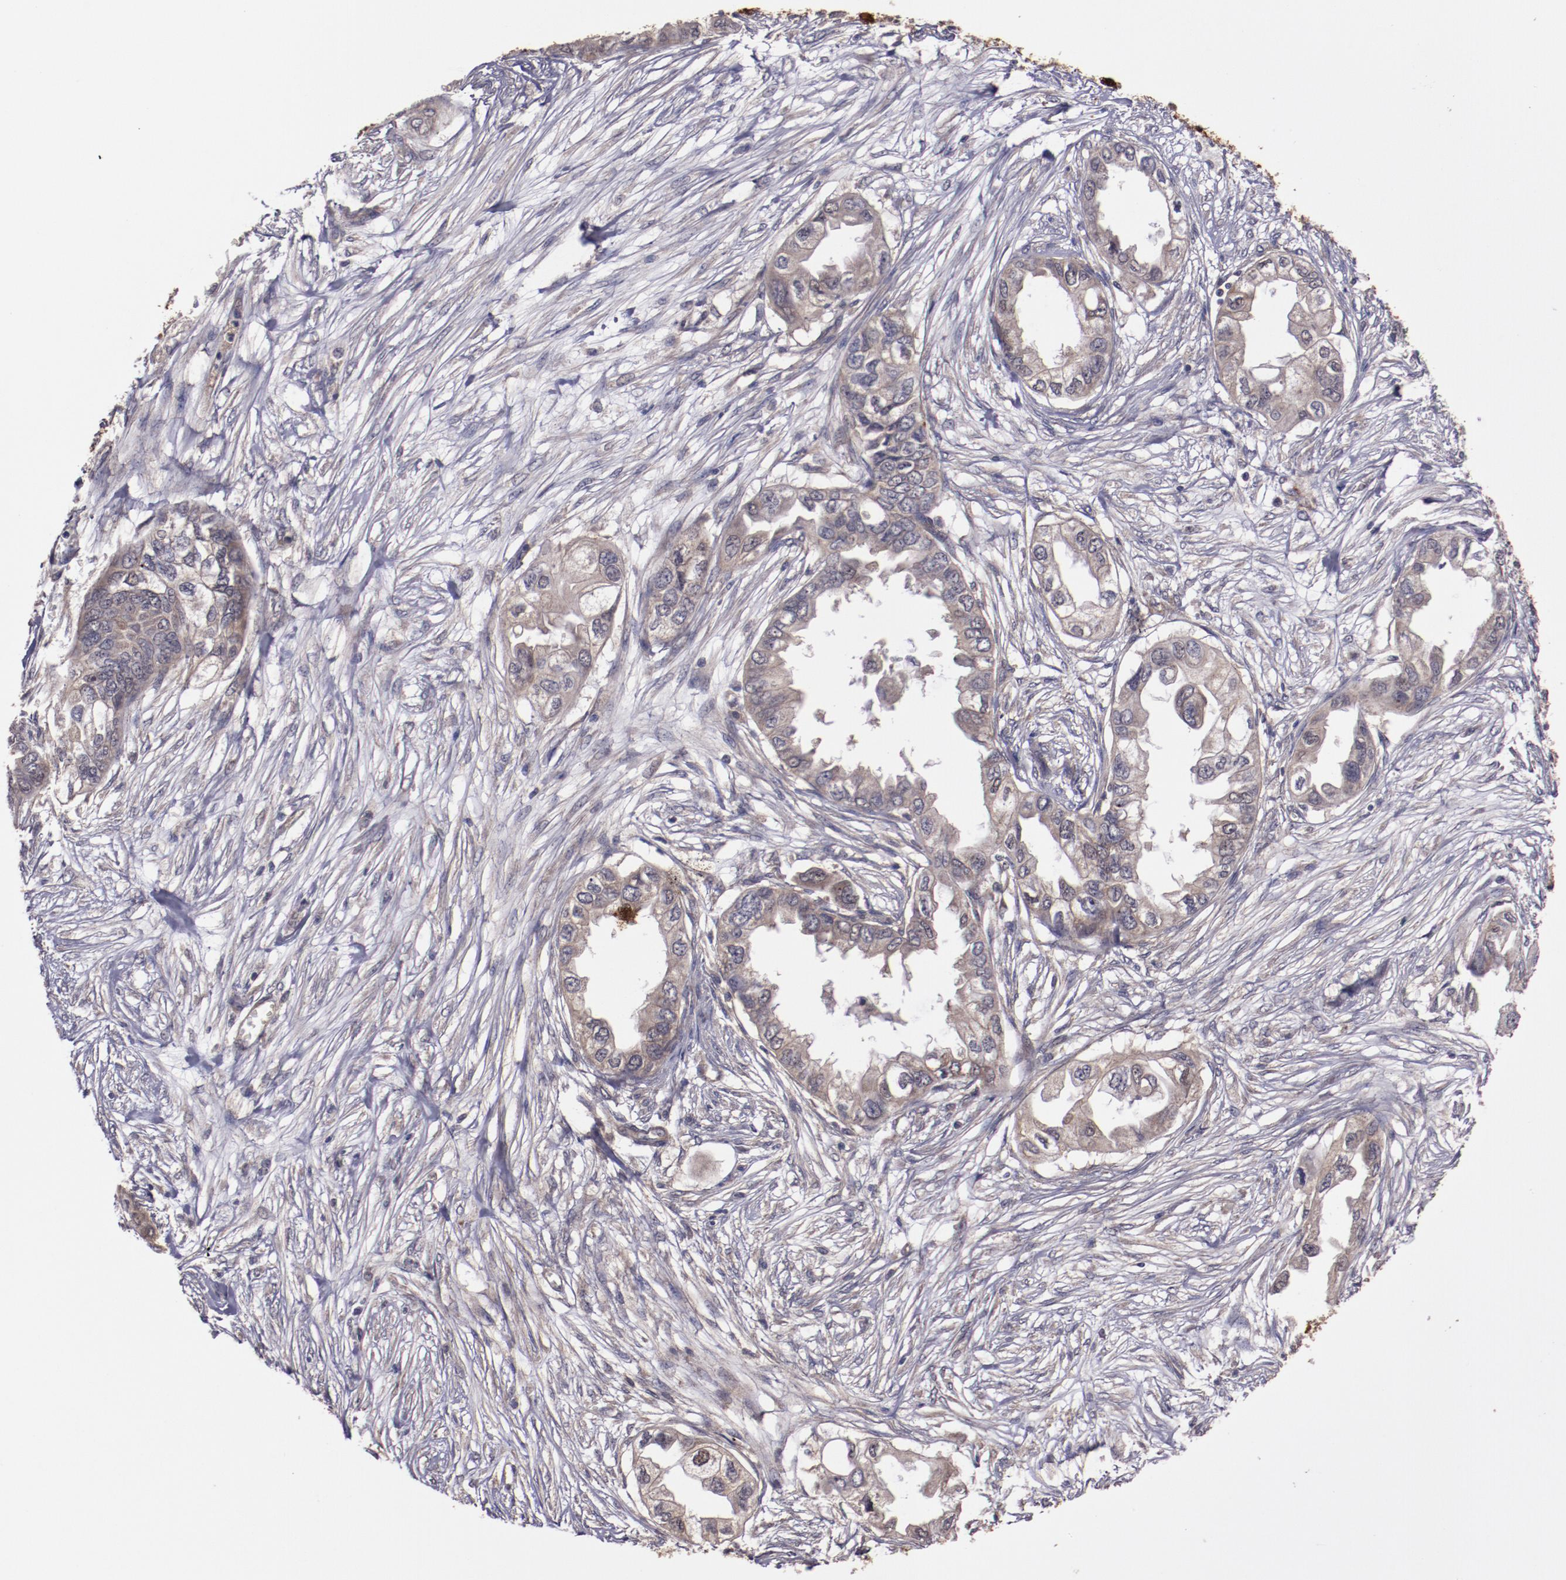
{"staining": {"intensity": "weak", "quantity": ">75%", "location": "cytoplasmic/membranous"}, "tissue": "endometrial cancer", "cell_type": "Tumor cells", "image_type": "cancer", "snomed": [{"axis": "morphology", "description": "Adenocarcinoma, NOS"}, {"axis": "topography", "description": "Endometrium"}], "caption": "Immunohistochemistry (IHC) photomicrograph of endometrial cancer stained for a protein (brown), which exhibits low levels of weak cytoplasmic/membranous staining in approximately >75% of tumor cells.", "gene": "FTSJ1", "patient": {"sex": "female", "age": 67}}